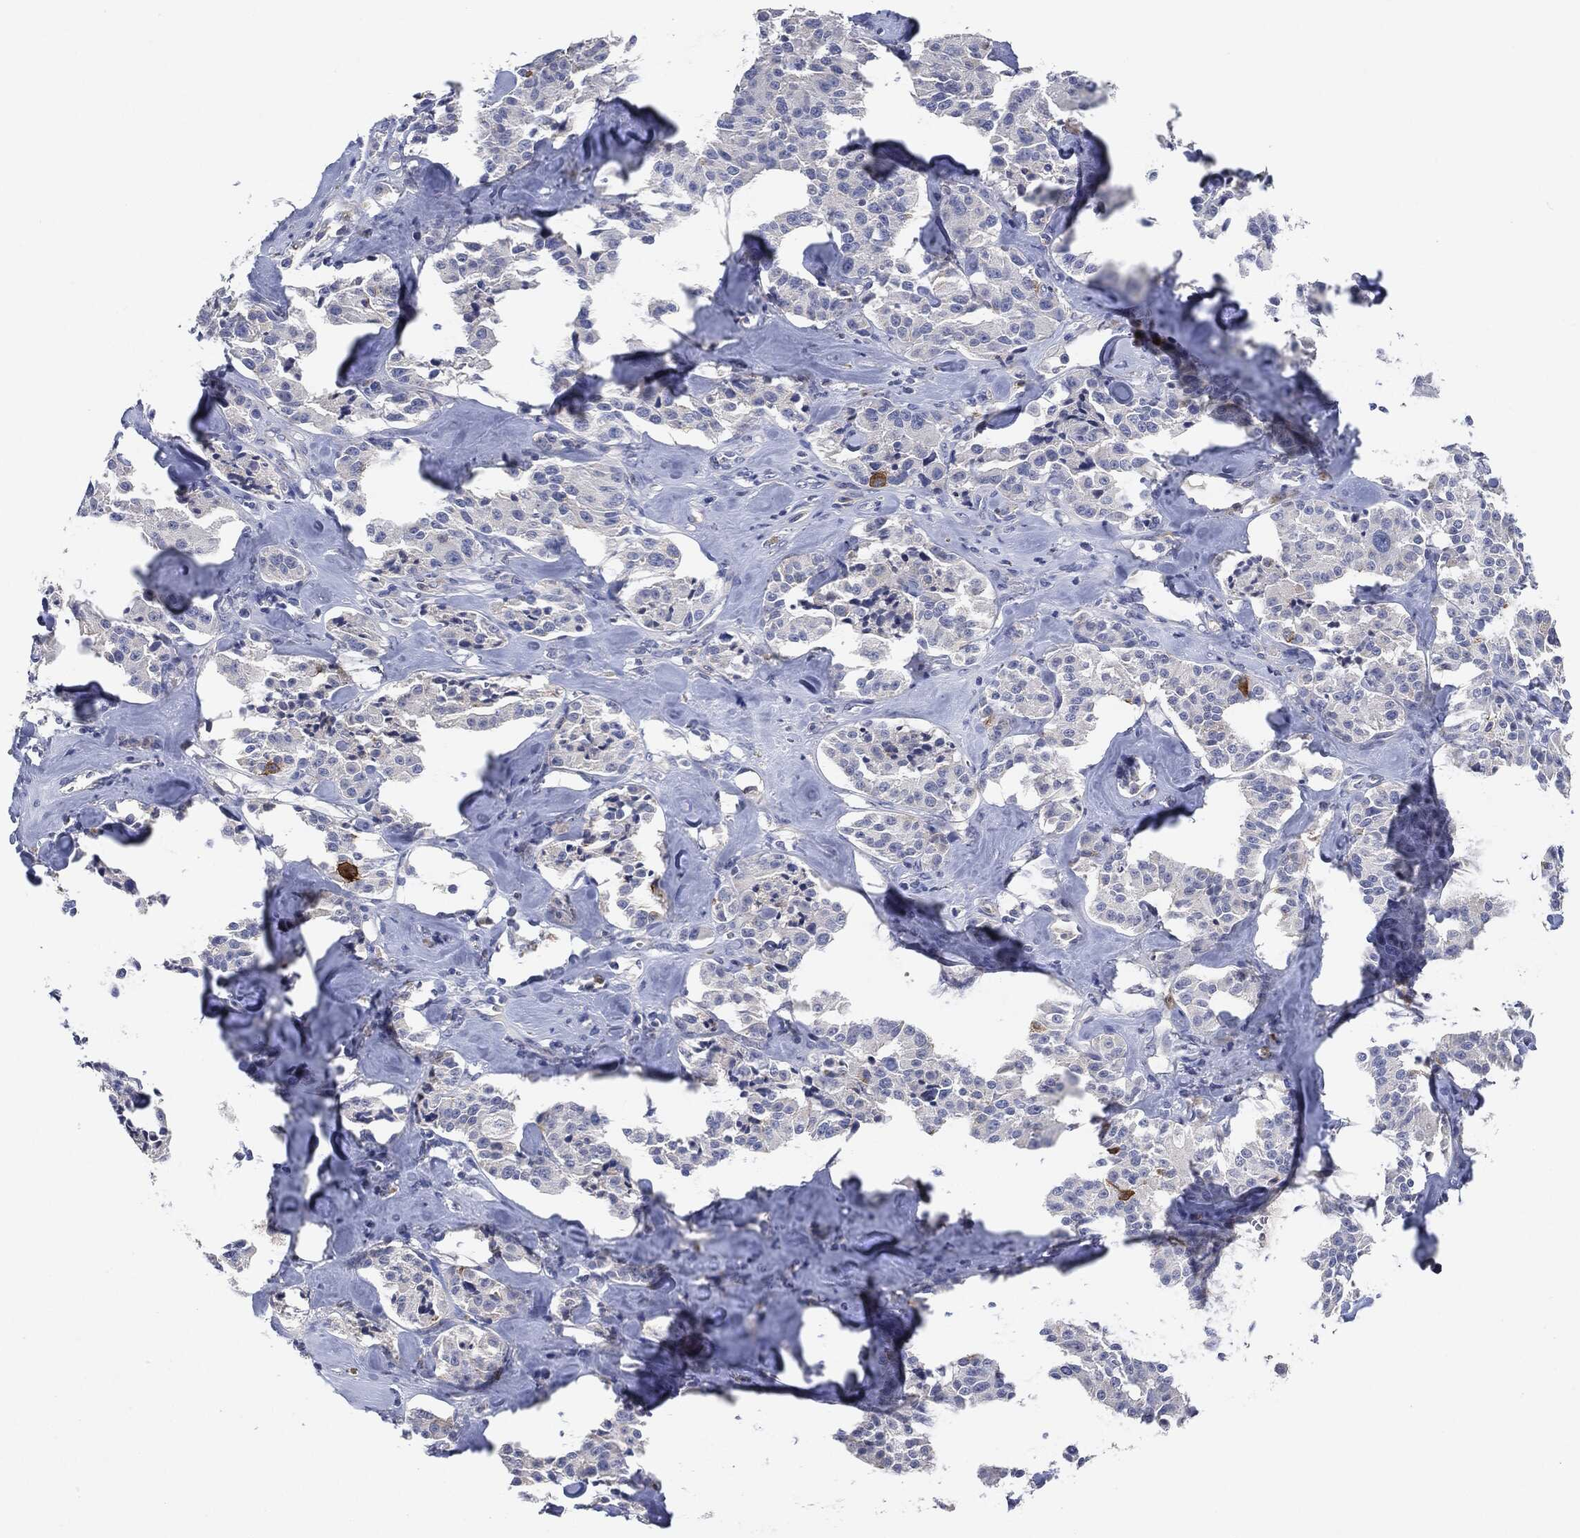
{"staining": {"intensity": "negative", "quantity": "none", "location": "none"}, "tissue": "carcinoid", "cell_type": "Tumor cells", "image_type": "cancer", "snomed": [{"axis": "morphology", "description": "Carcinoid, malignant, NOS"}, {"axis": "topography", "description": "Pancreas"}], "caption": "Malignant carcinoid was stained to show a protein in brown. There is no significant positivity in tumor cells.", "gene": "NTRK1", "patient": {"sex": "male", "age": 41}}